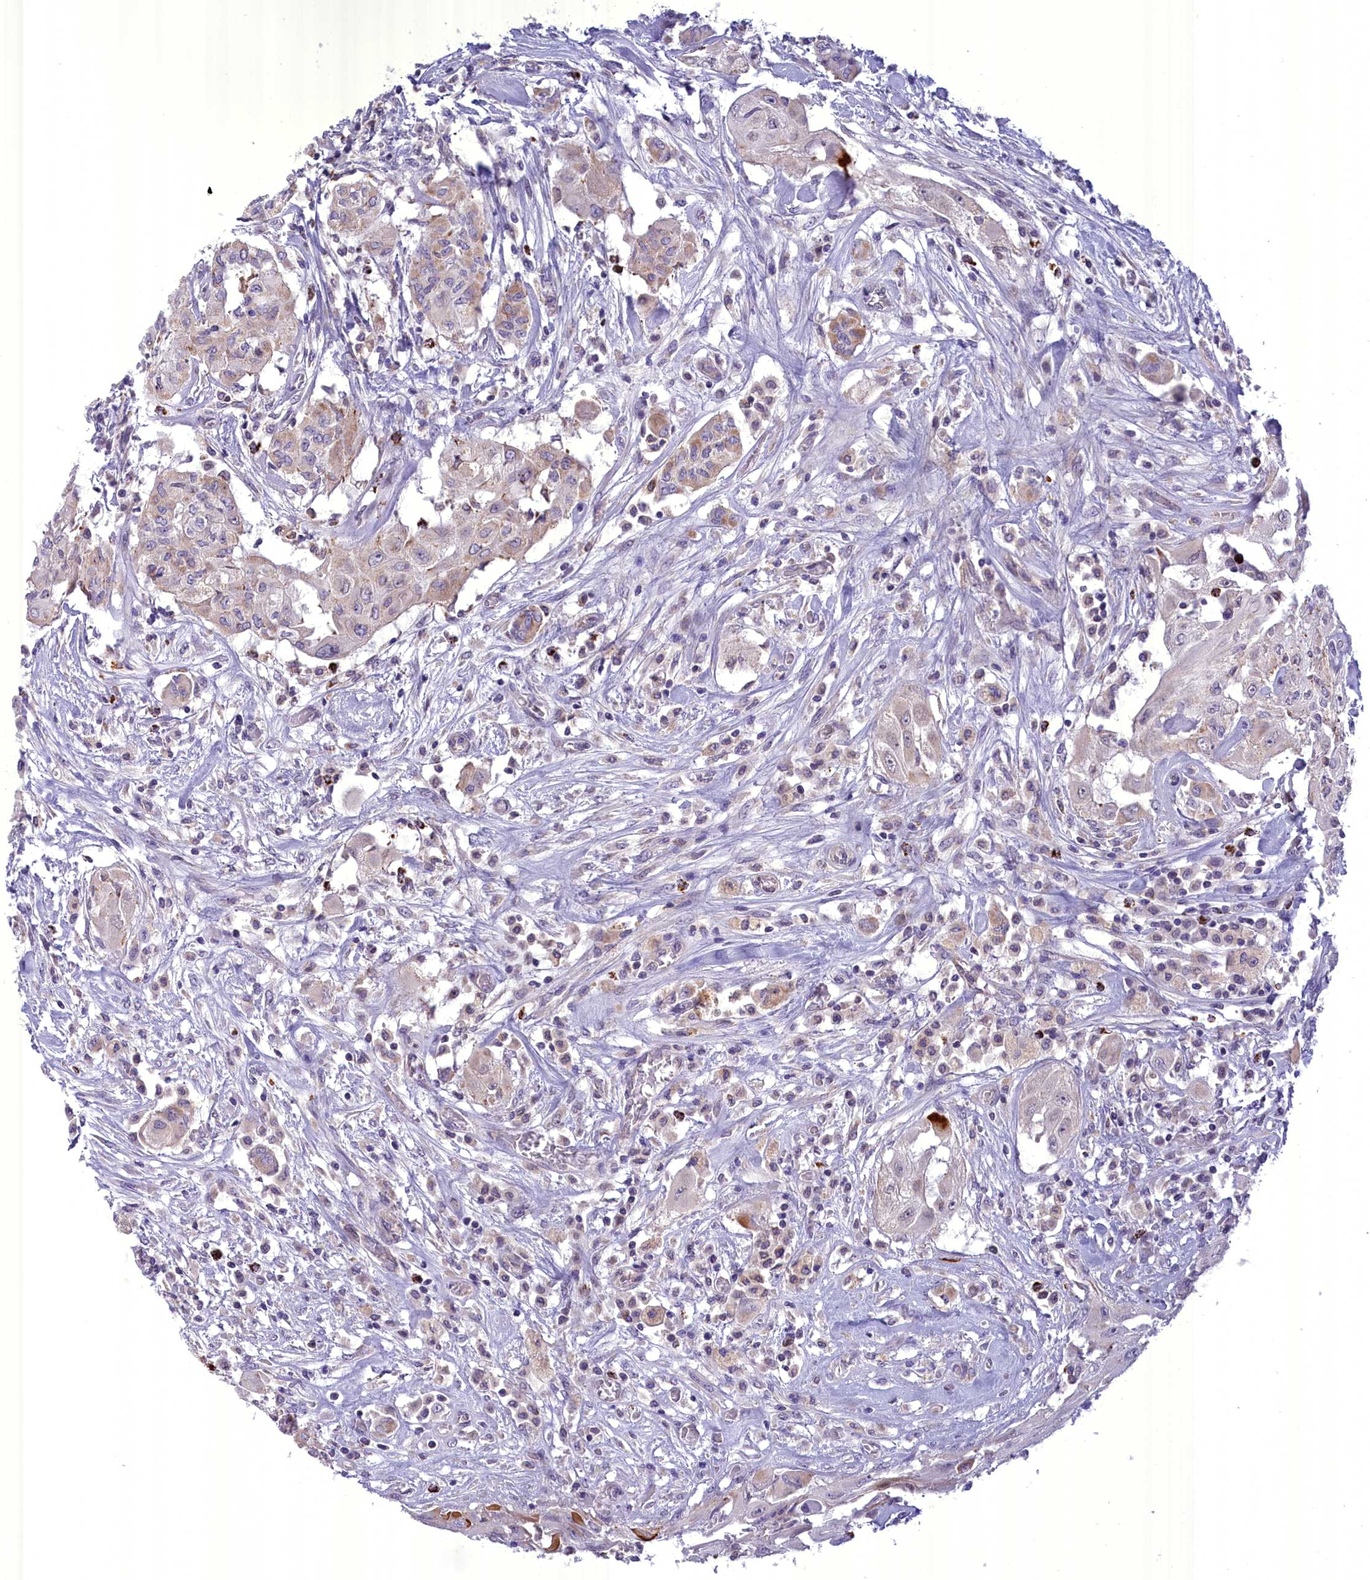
{"staining": {"intensity": "negative", "quantity": "none", "location": "none"}, "tissue": "thyroid cancer", "cell_type": "Tumor cells", "image_type": "cancer", "snomed": [{"axis": "morphology", "description": "Papillary adenocarcinoma, NOS"}, {"axis": "topography", "description": "Thyroid gland"}], "caption": "Tumor cells show no significant staining in thyroid cancer (papillary adenocarcinoma).", "gene": "FAM149B1", "patient": {"sex": "female", "age": 59}}